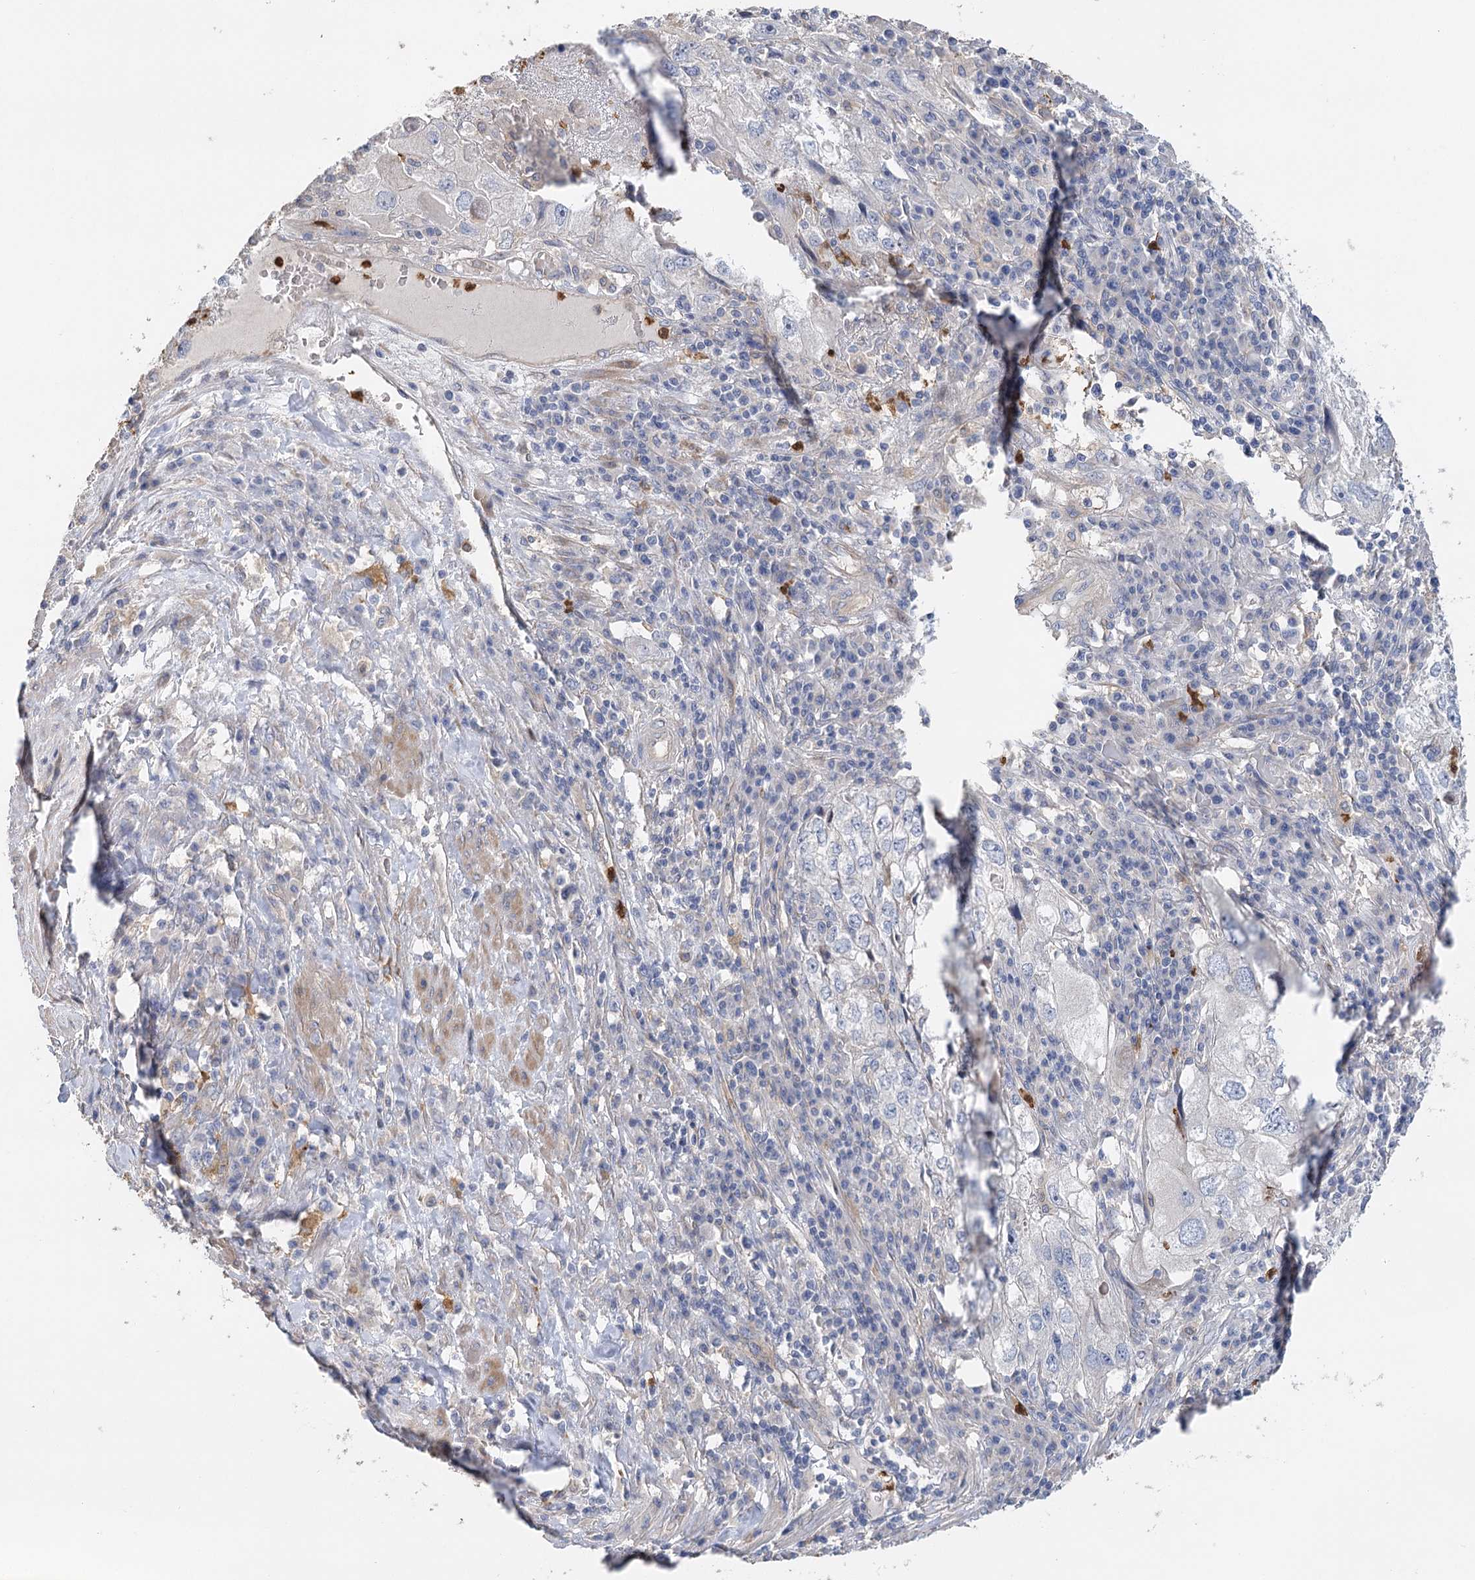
{"staining": {"intensity": "negative", "quantity": "none", "location": "none"}, "tissue": "endometrial cancer", "cell_type": "Tumor cells", "image_type": "cancer", "snomed": [{"axis": "morphology", "description": "Adenocarcinoma, NOS"}, {"axis": "topography", "description": "Endometrium"}], "caption": "Immunohistochemistry (IHC) image of adenocarcinoma (endometrial) stained for a protein (brown), which shows no expression in tumor cells.", "gene": "EPB41L5", "patient": {"sex": "female", "age": 49}}